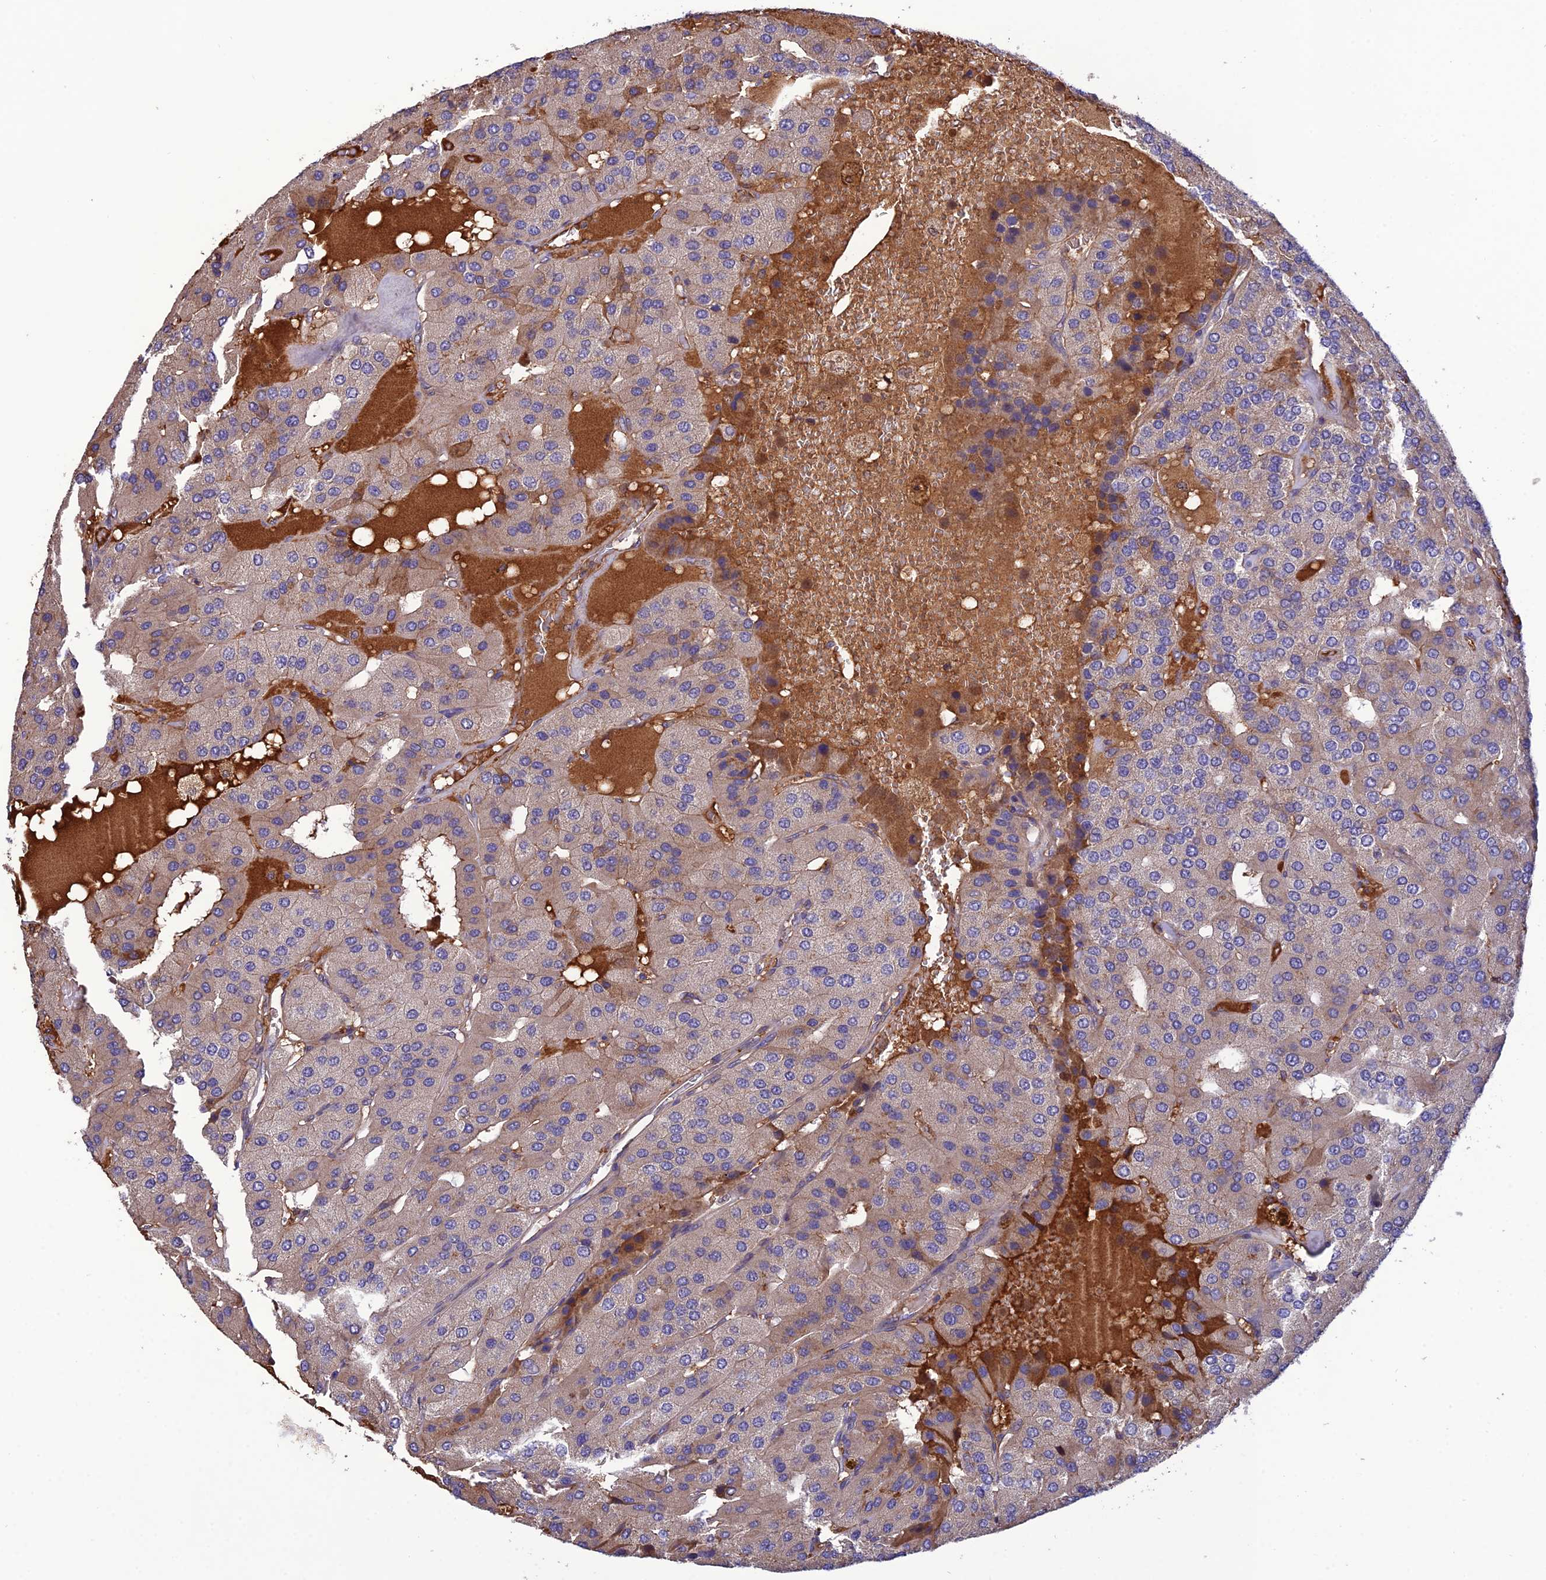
{"staining": {"intensity": "weak", "quantity": "<25%", "location": "cytoplasmic/membranous"}, "tissue": "parathyroid gland", "cell_type": "Glandular cells", "image_type": "normal", "snomed": [{"axis": "morphology", "description": "Normal tissue, NOS"}, {"axis": "morphology", "description": "Adenoma, NOS"}, {"axis": "topography", "description": "Parathyroid gland"}], "caption": "High power microscopy image of an IHC micrograph of normal parathyroid gland, revealing no significant staining in glandular cells.", "gene": "MIOS", "patient": {"sex": "female", "age": 86}}